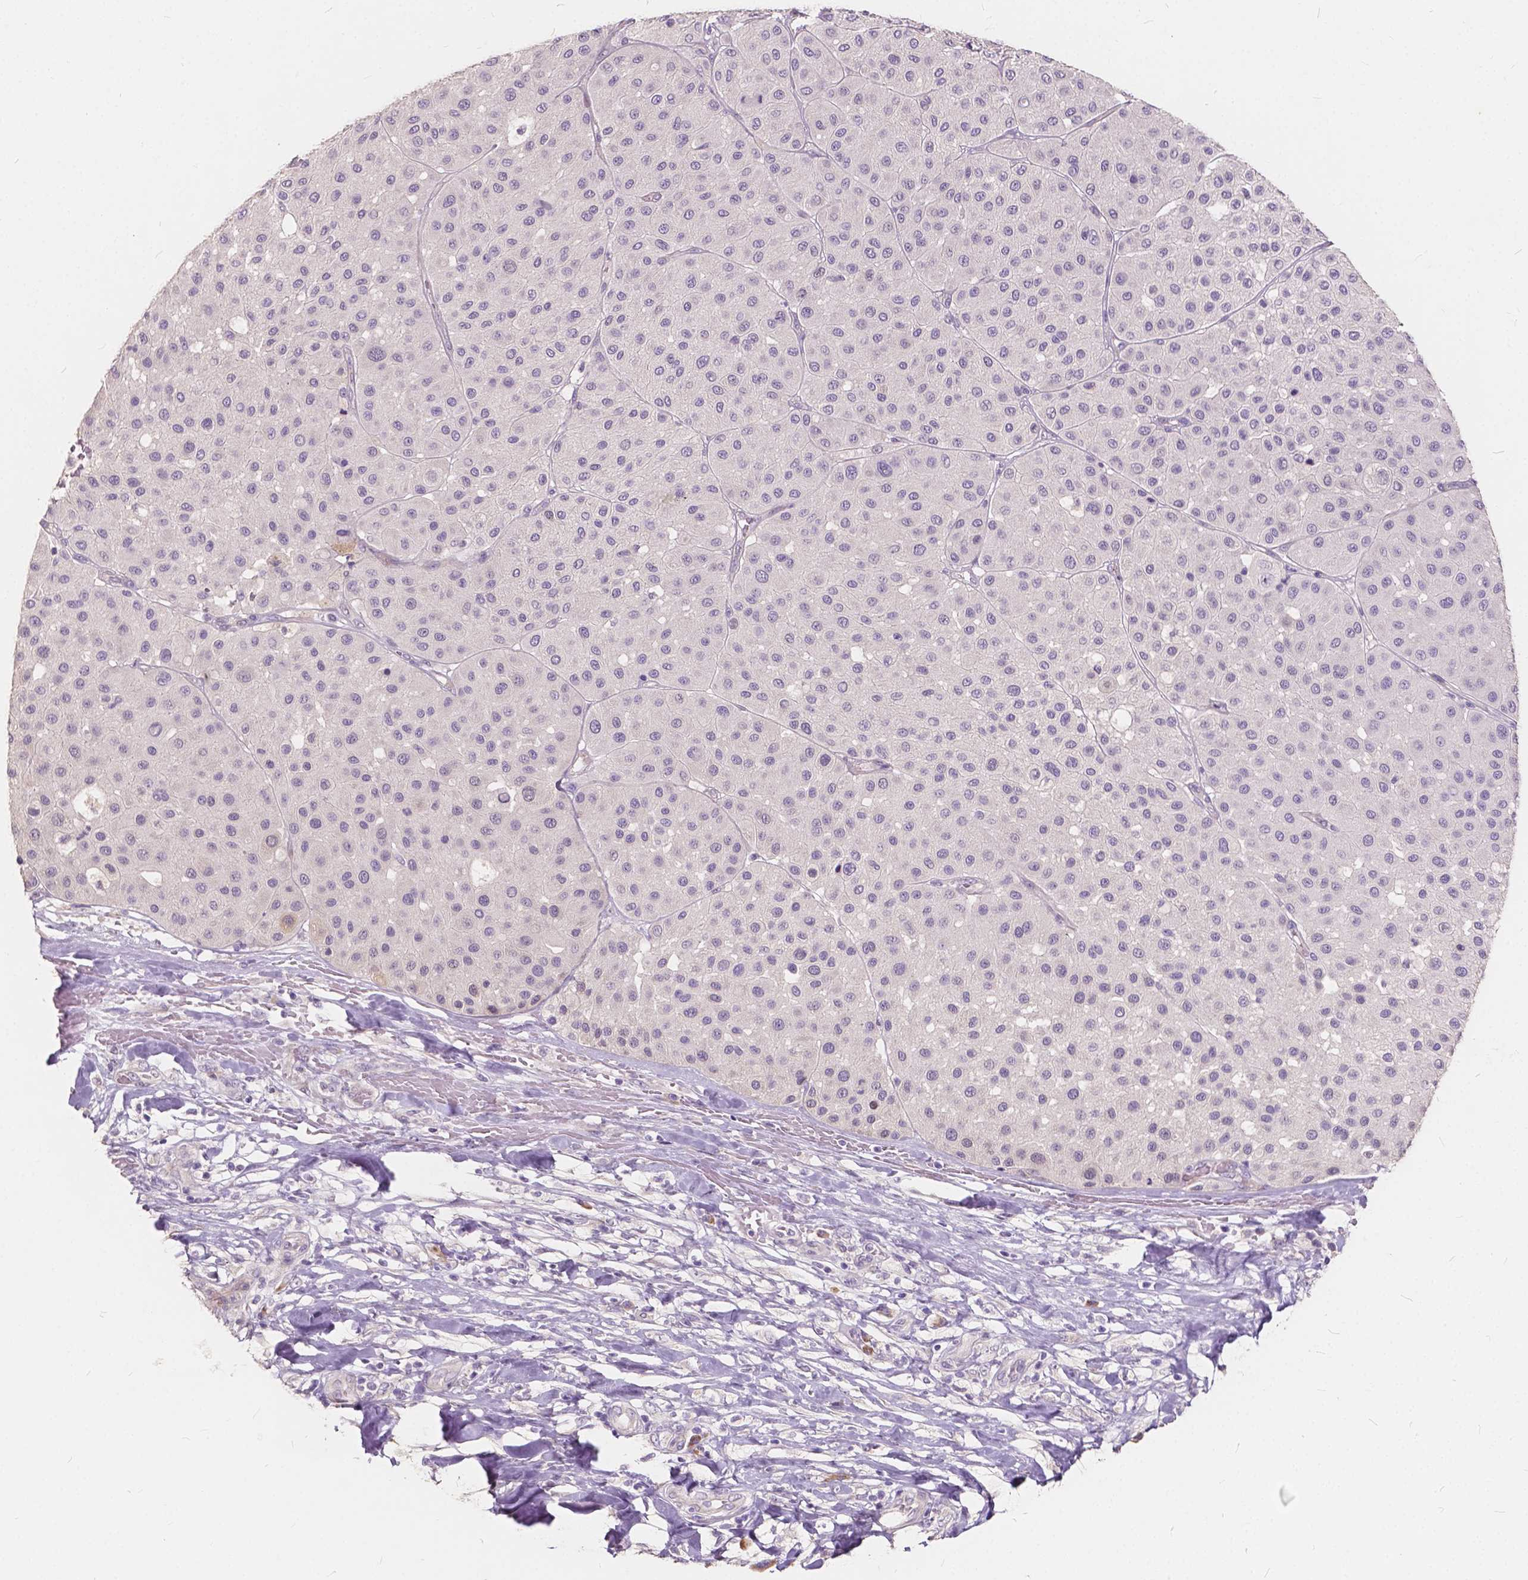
{"staining": {"intensity": "negative", "quantity": "none", "location": "none"}, "tissue": "melanoma", "cell_type": "Tumor cells", "image_type": "cancer", "snomed": [{"axis": "morphology", "description": "Malignant melanoma, Metastatic site"}, {"axis": "topography", "description": "Smooth muscle"}], "caption": "Protein analysis of melanoma shows no significant expression in tumor cells.", "gene": "SLC7A8", "patient": {"sex": "male", "age": 41}}